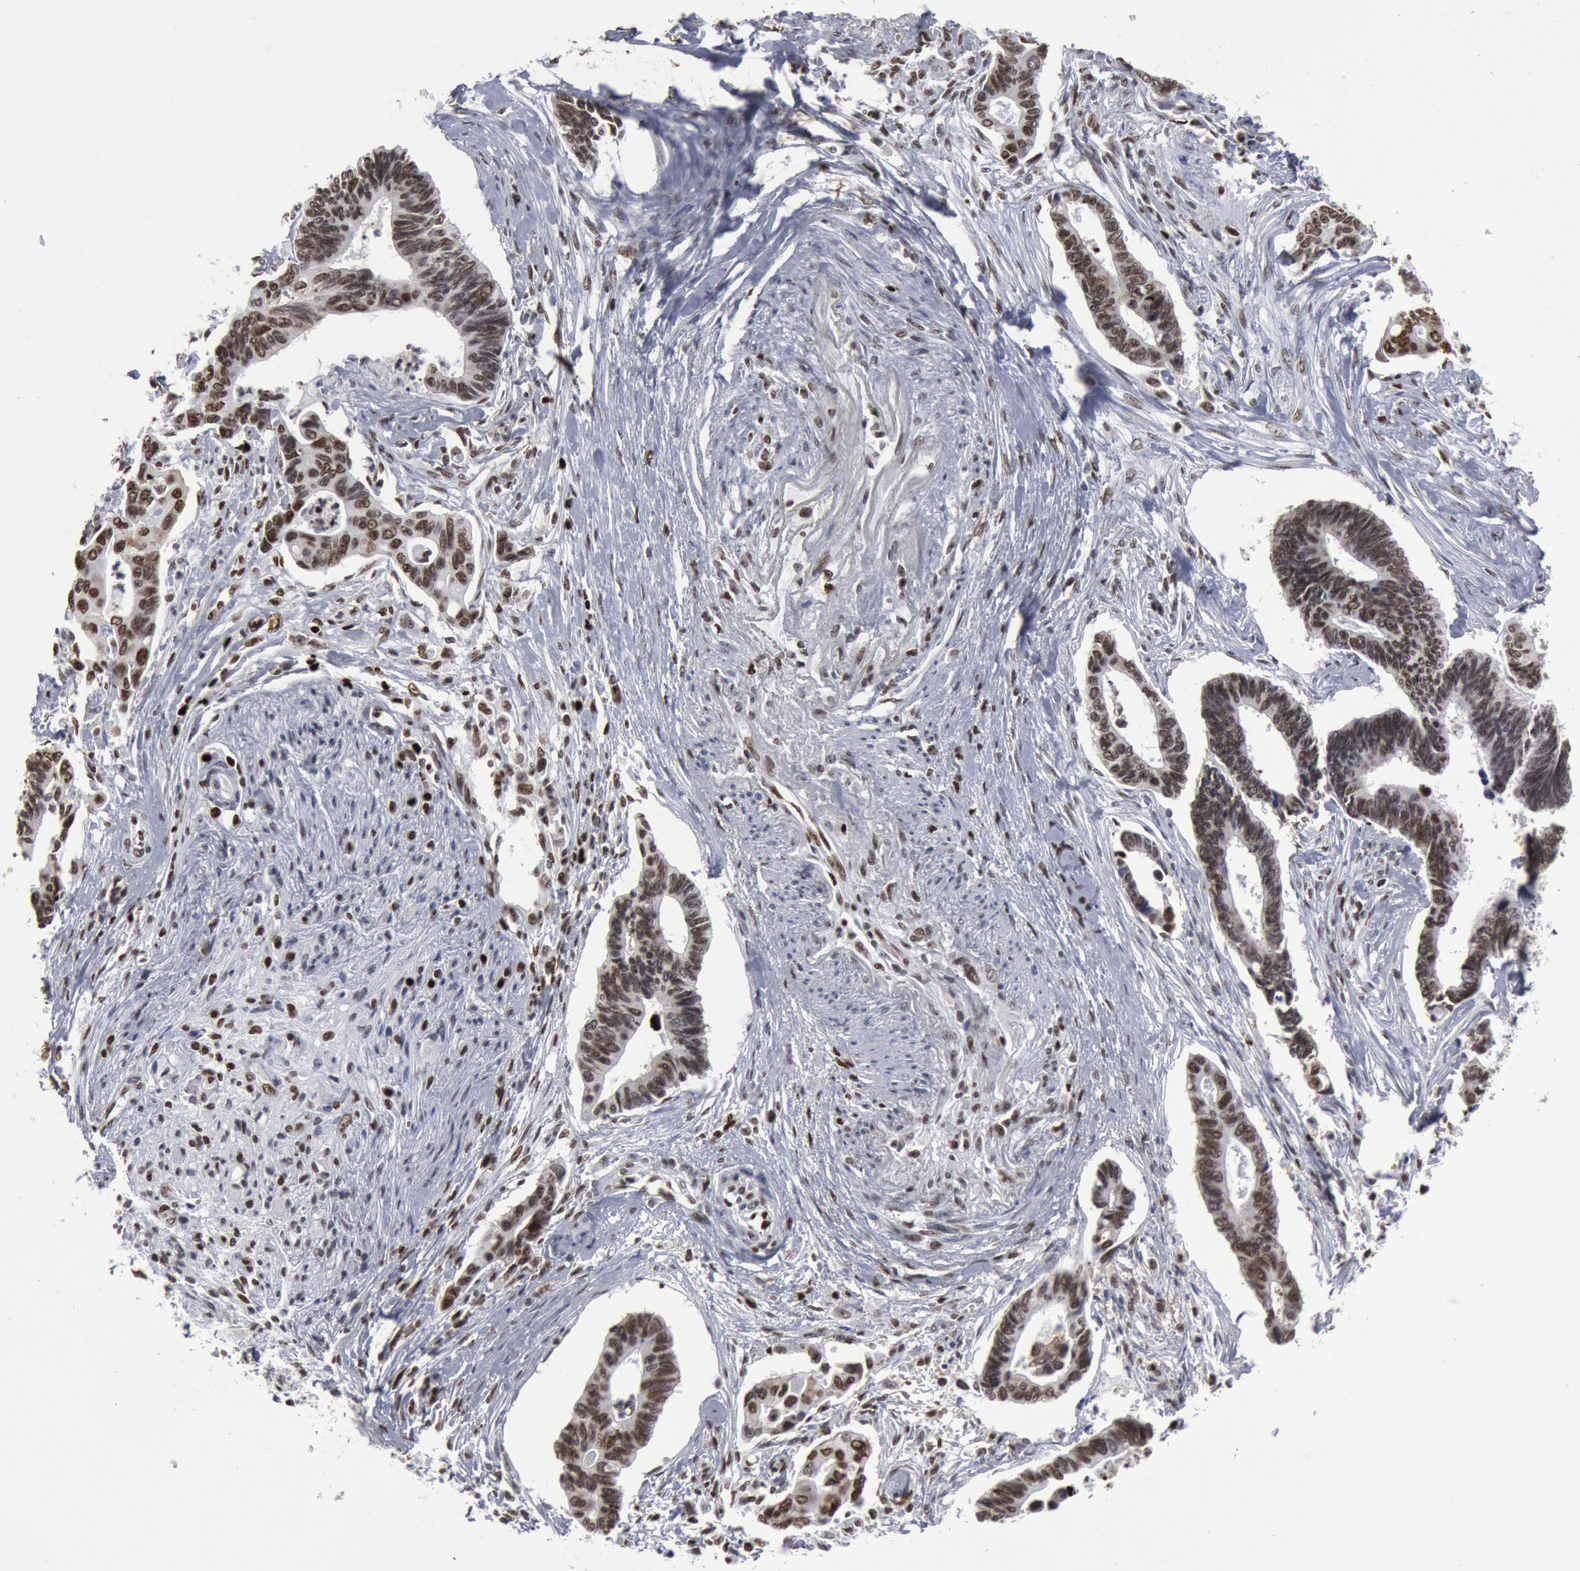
{"staining": {"intensity": "moderate", "quantity": ">75%", "location": "nuclear"}, "tissue": "pancreatic cancer", "cell_type": "Tumor cells", "image_type": "cancer", "snomed": [{"axis": "morphology", "description": "Adenocarcinoma, NOS"}, {"axis": "topography", "description": "Pancreas"}], "caption": "Human pancreatic cancer stained with a protein marker reveals moderate staining in tumor cells.", "gene": "SUB1", "patient": {"sex": "female", "age": 70}}